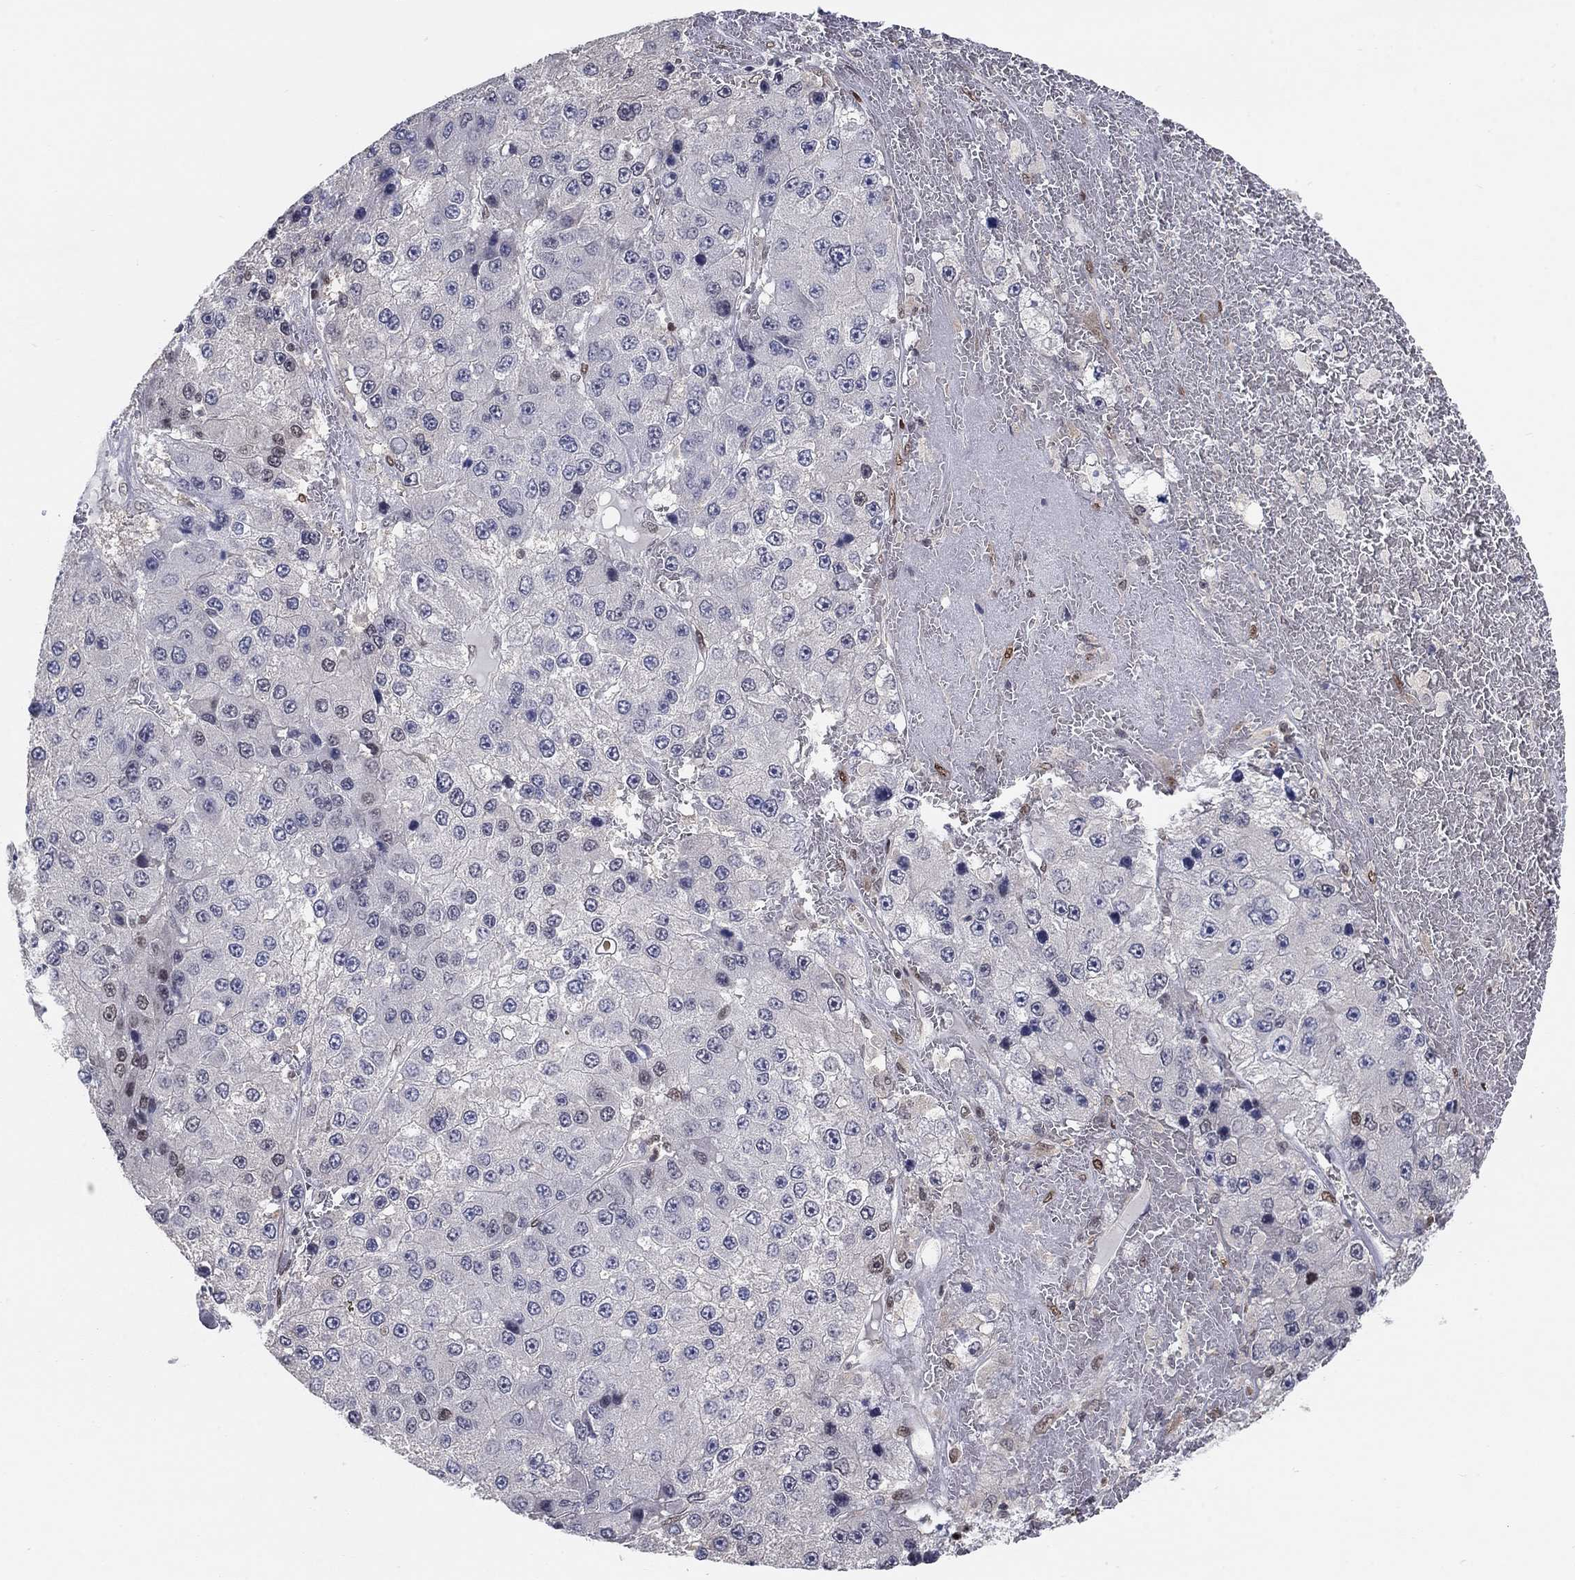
{"staining": {"intensity": "negative", "quantity": "none", "location": "none"}, "tissue": "liver cancer", "cell_type": "Tumor cells", "image_type": "cancer", "snomed": [{"axis": "morphology", "description": "Carcinoma, Hepatocellular, NOS"}, {"axis": "topography", "description": "Liver"}], "caption": "Immunohistochemical staining of liver cancer displays no significant positivity in tumor cells.", "gene": "CENPE", "patient": {"sex": "female", "age": 73}}